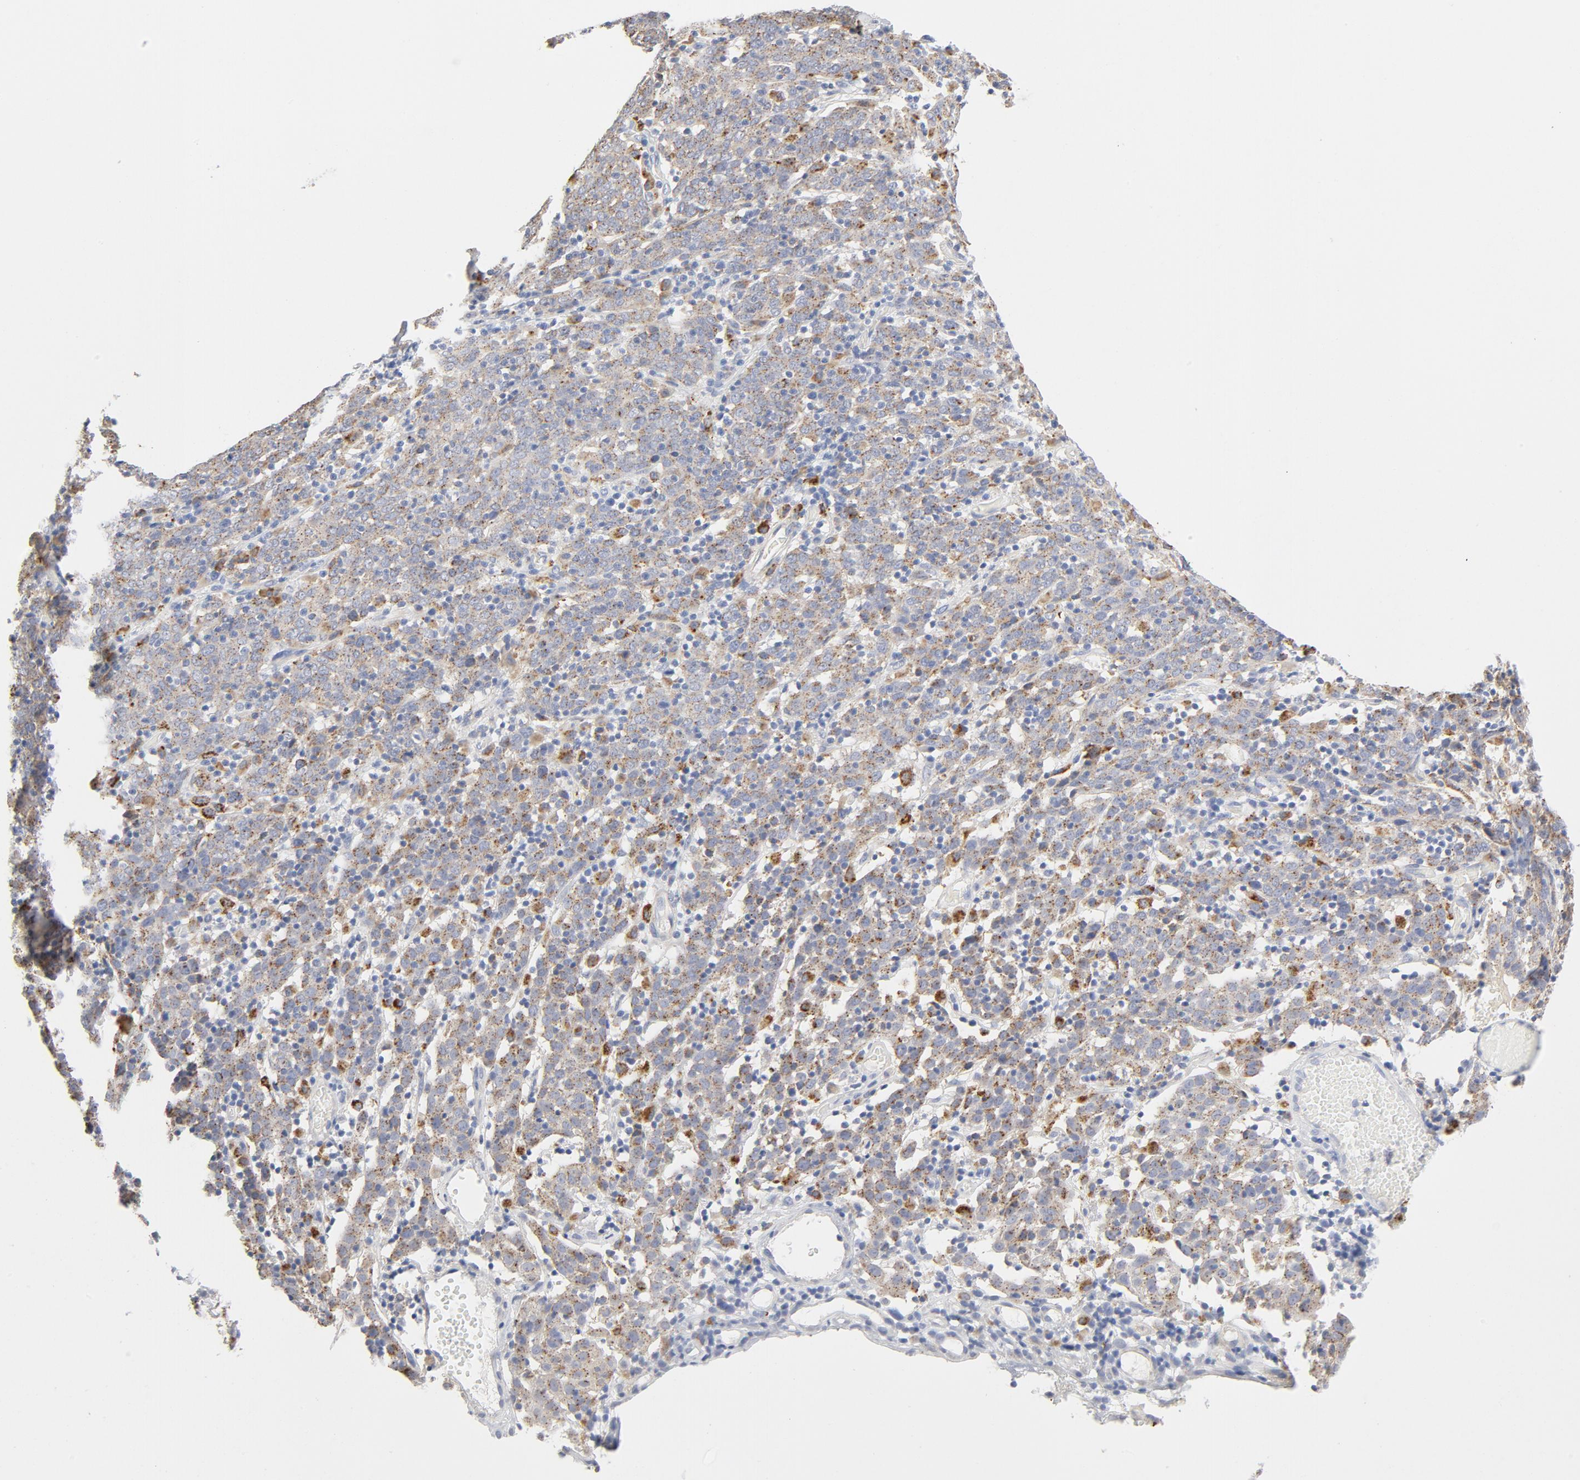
{"staining": {"intensity": "moderate", "quantity": "25%-75%", "location": "cytoplasmic/membranous"}, "tissue": "cervical cancer", "cell_type": "Tumor cells", "image_type": "cancer", "snomed": [{"axis": "morphology", "description": "Normal tissue, NOS"}, {"axis": "morphology", "description": "Squamous cell carcinoma, NOS"}, {"axis": "topography", "description": "Cervix"}], "caption": "High-power microscopy captured an immunohistochemistry (IHC) photomicrograph of cervical squamous cell carcinoma, revealing moderate cytoplasmic/membranous expression in about 25%-75% of tumor cells.", "gene": "MAGEB17", "patient": {"sex": "female", "age": 67}}